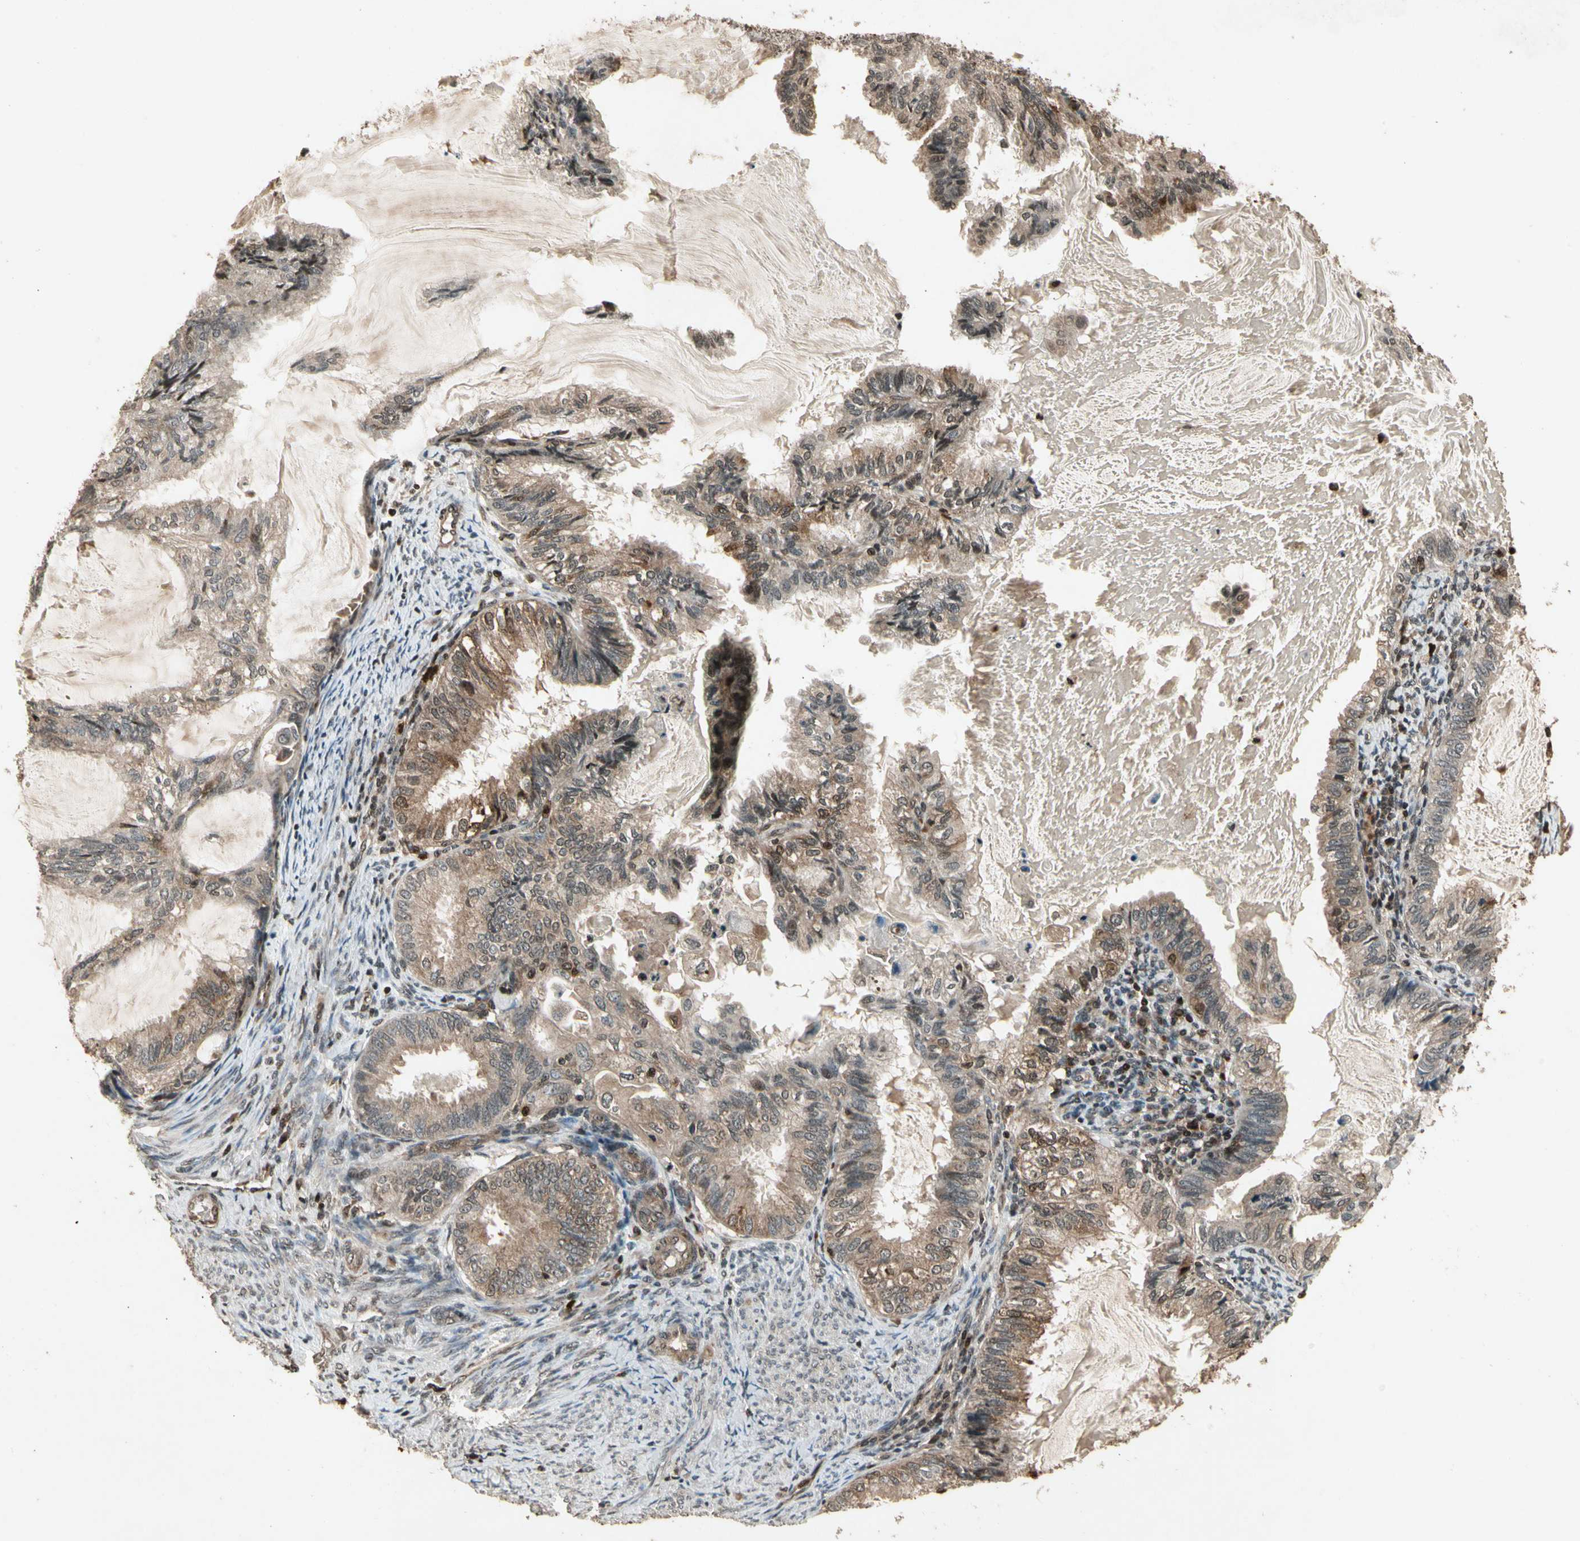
{"staining": {"intensity": "moderate", "quantity": ">75%", "location": "cytoplasmic/membranous"}, "tissue": "cervical cancer", "cell_type": "Tumor cells", "image_type": "cancer", "snomed": [{"axis": "morphology", "description": "Normal tissue, NOS"}, {"axis": "morphology", "description": "Adenocarcinoma, NOS"}, {"axis": "topography", "description": "Cervix"}, {"axis": "topography", "description": "Endometrium"}], "caption": "Protein analysis of cervical cancer tissue displays moderate cytoplasmic/membranous positivity in about >75% of tumor cells.", "gene": "GLRX", "patient": {"sex": "female", "age": 86}}